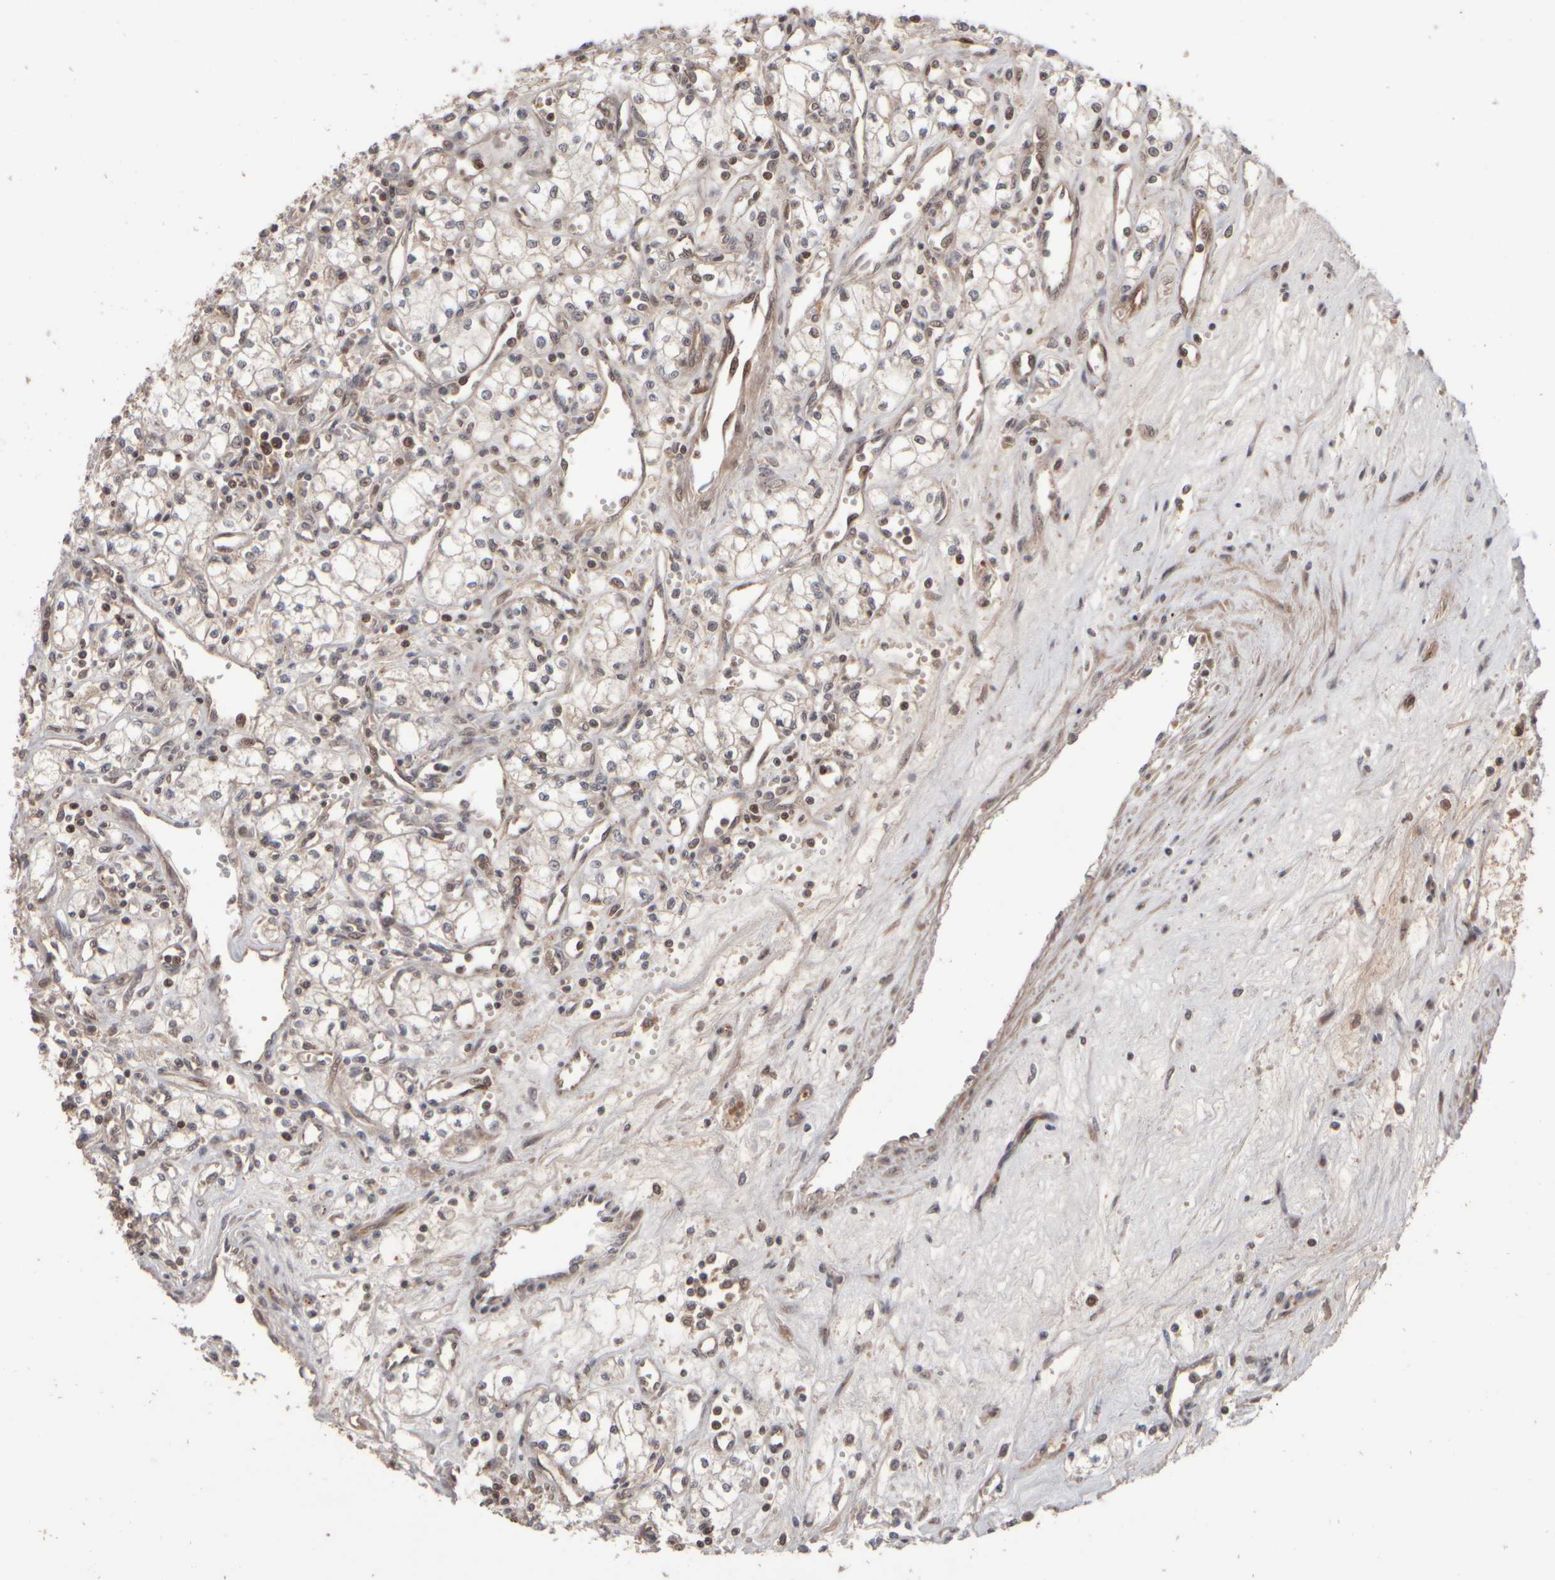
{"staining": {"intensity": "negative", "quantity": "none", "location": "none"}, "tissue": "renal cancer", "cell_type": "Tumor cells", "image_type": "cancer", "snomed": [{"axis": "morphology", "description": "Adenocarcinoma, NOS"}, {"axis": "topography", "description": "Kidney"}], "caption": "Tumor cells are negative for protein expression in human renal adenocarcinoma.", "gene": "ABHD11", "patient": {"sex": "male", "age": 59}}